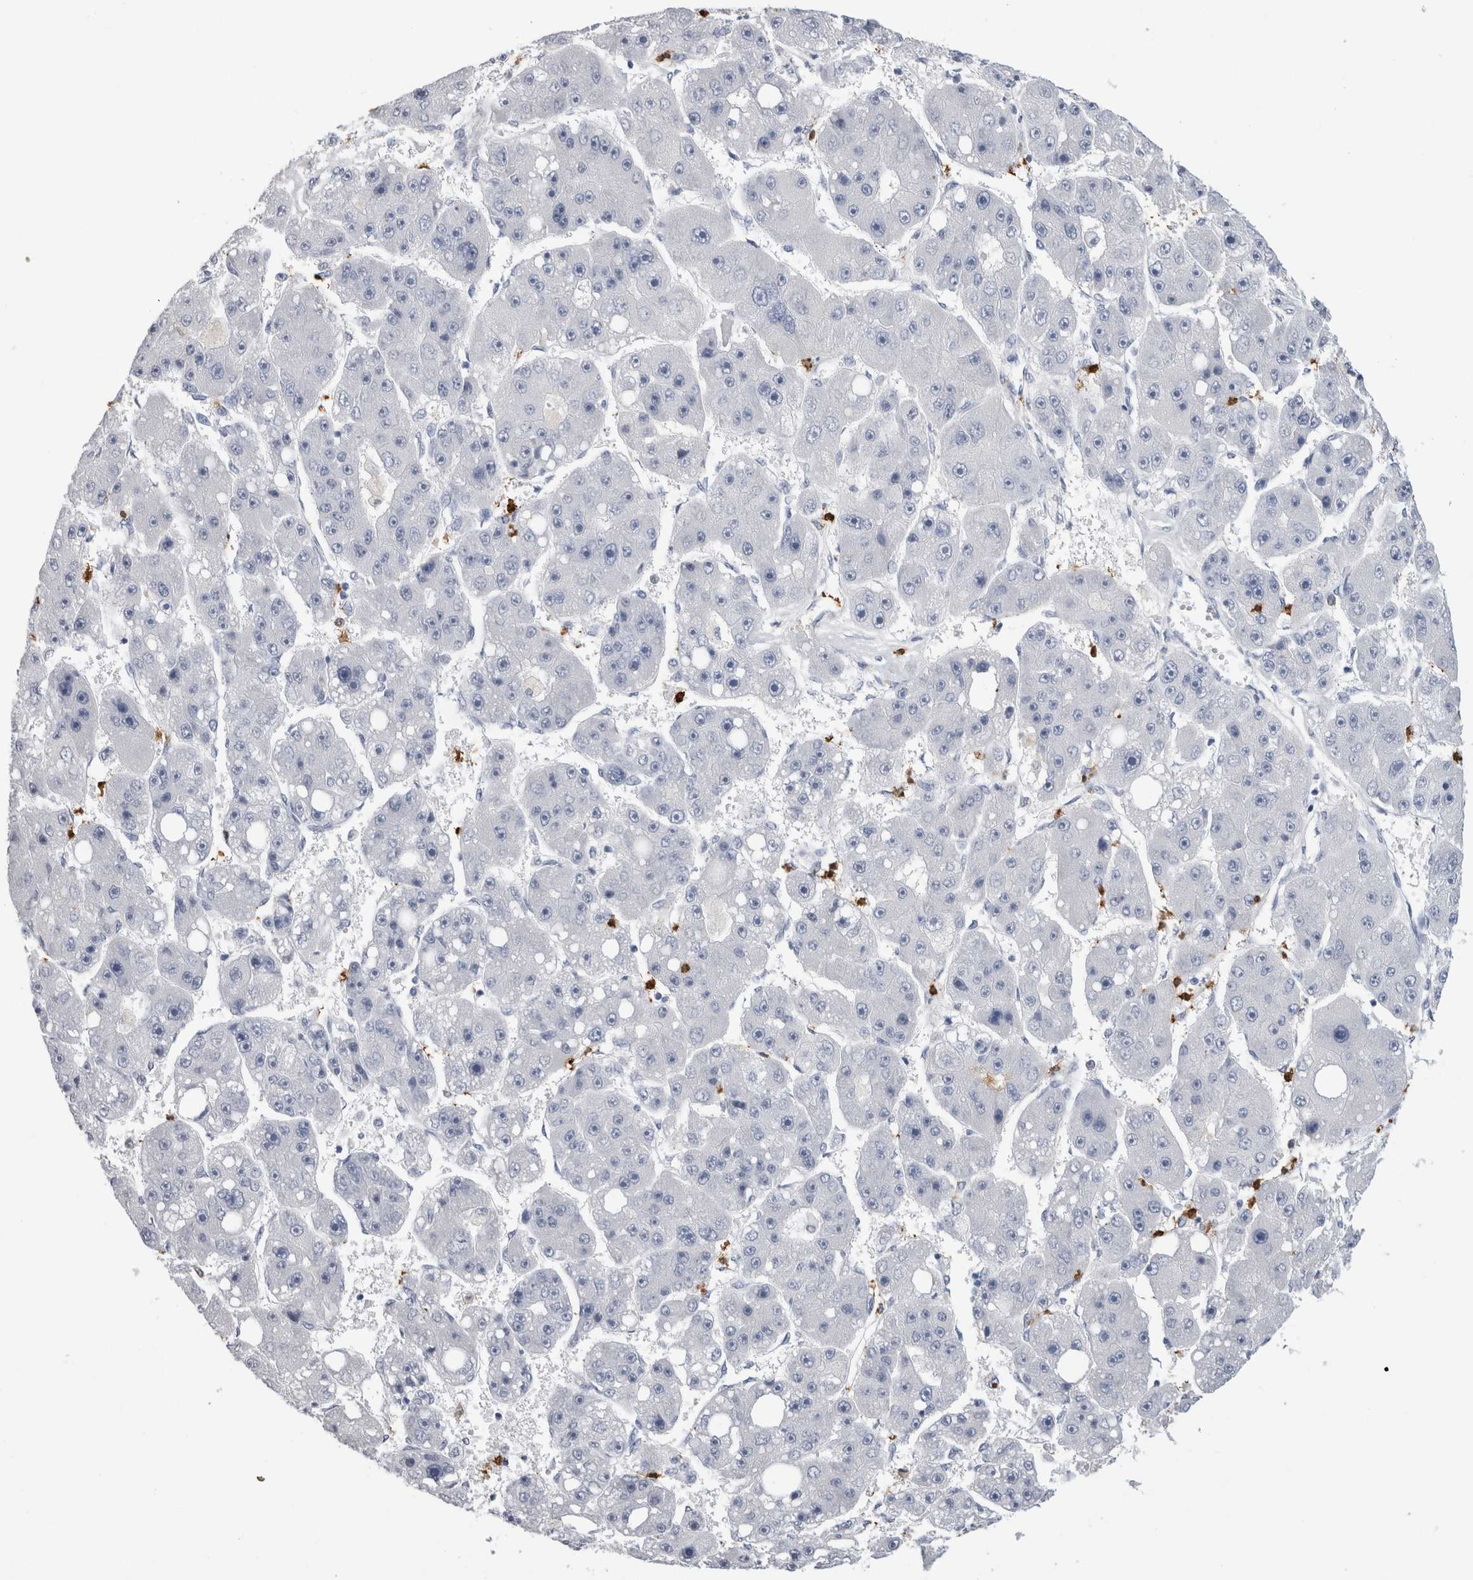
{"staining": {"intensity": "negative", "quantity": "none", "location": "none"}, "tissue": "liver cancer", "cell_type": "Tumor cells", "image_type": "cancer", "snomed": [{"axis": "morphology", "description": "Carcinoma, Hepatocellular, NOS"}, {"axis": "topography", "description": "Liver"}], "caption": "This histopathology image is of liver hepatocellular carcinoma stained with IHC to label a protein in brown with the nuclei are counter-stained blue. There is no positivity in tumor cells.", "gene": "S100A12", "patient": {"sex": "female", "age": 61}}